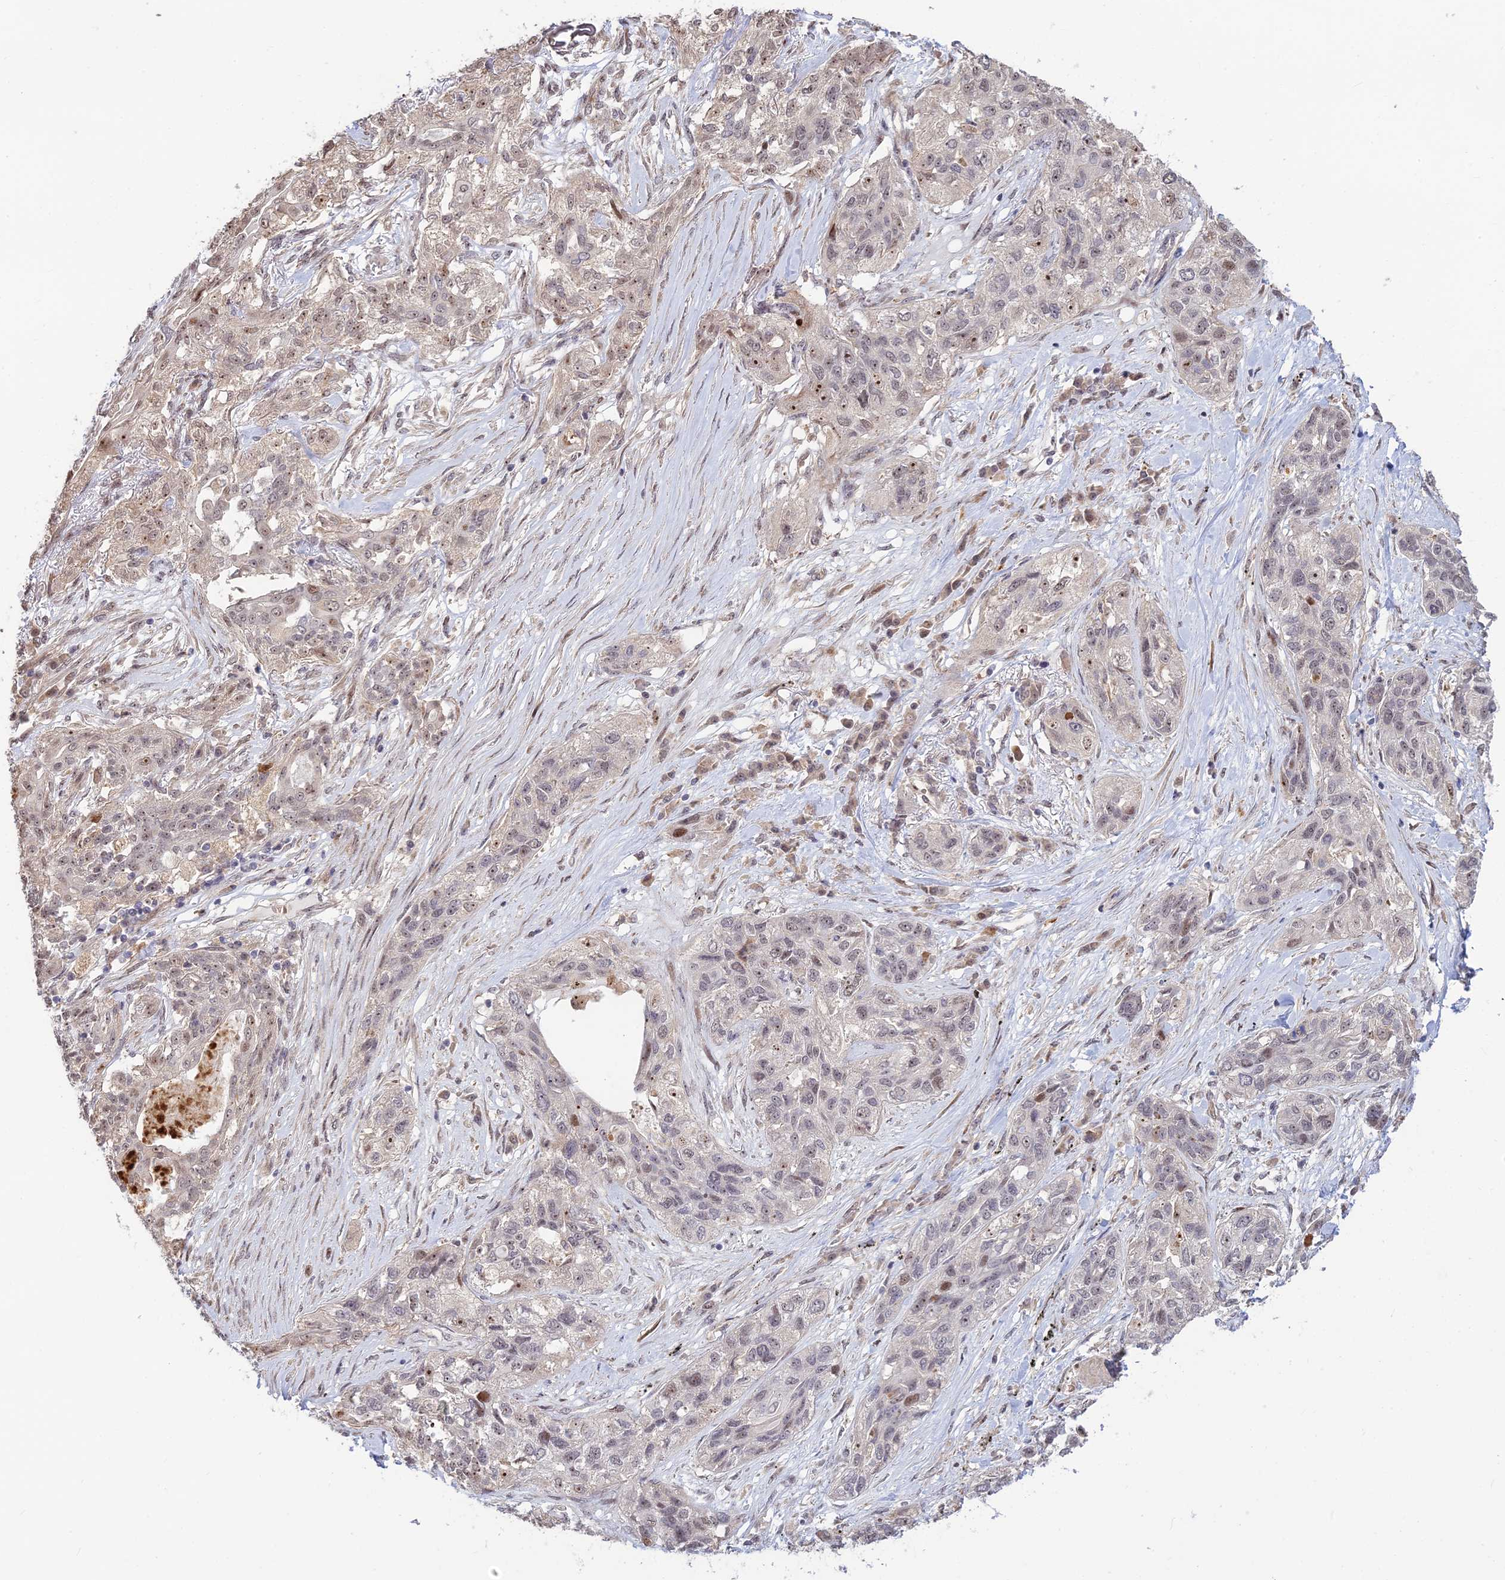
{"staining": {"intensity": "moderate", "quantity": "<25%", "location": "nuclear"}, "tissue": "lung cancer", "cell_type": "Tumor cells", "image_type": "cancer", "snomed": [{"axis": "morphology", "description": "Squamous cell carcinoma, NOS"}, {"axis": "topography", "description": "Lung"}], "caption": "Brown immunohistochemical staining in human lung cancer (squamous cell carcinoma) shows moderate nuclear staining in approximately <25% of tumor cells.", "gene": "UFSP2", "patient": {"sex": "female", "age": 70}}